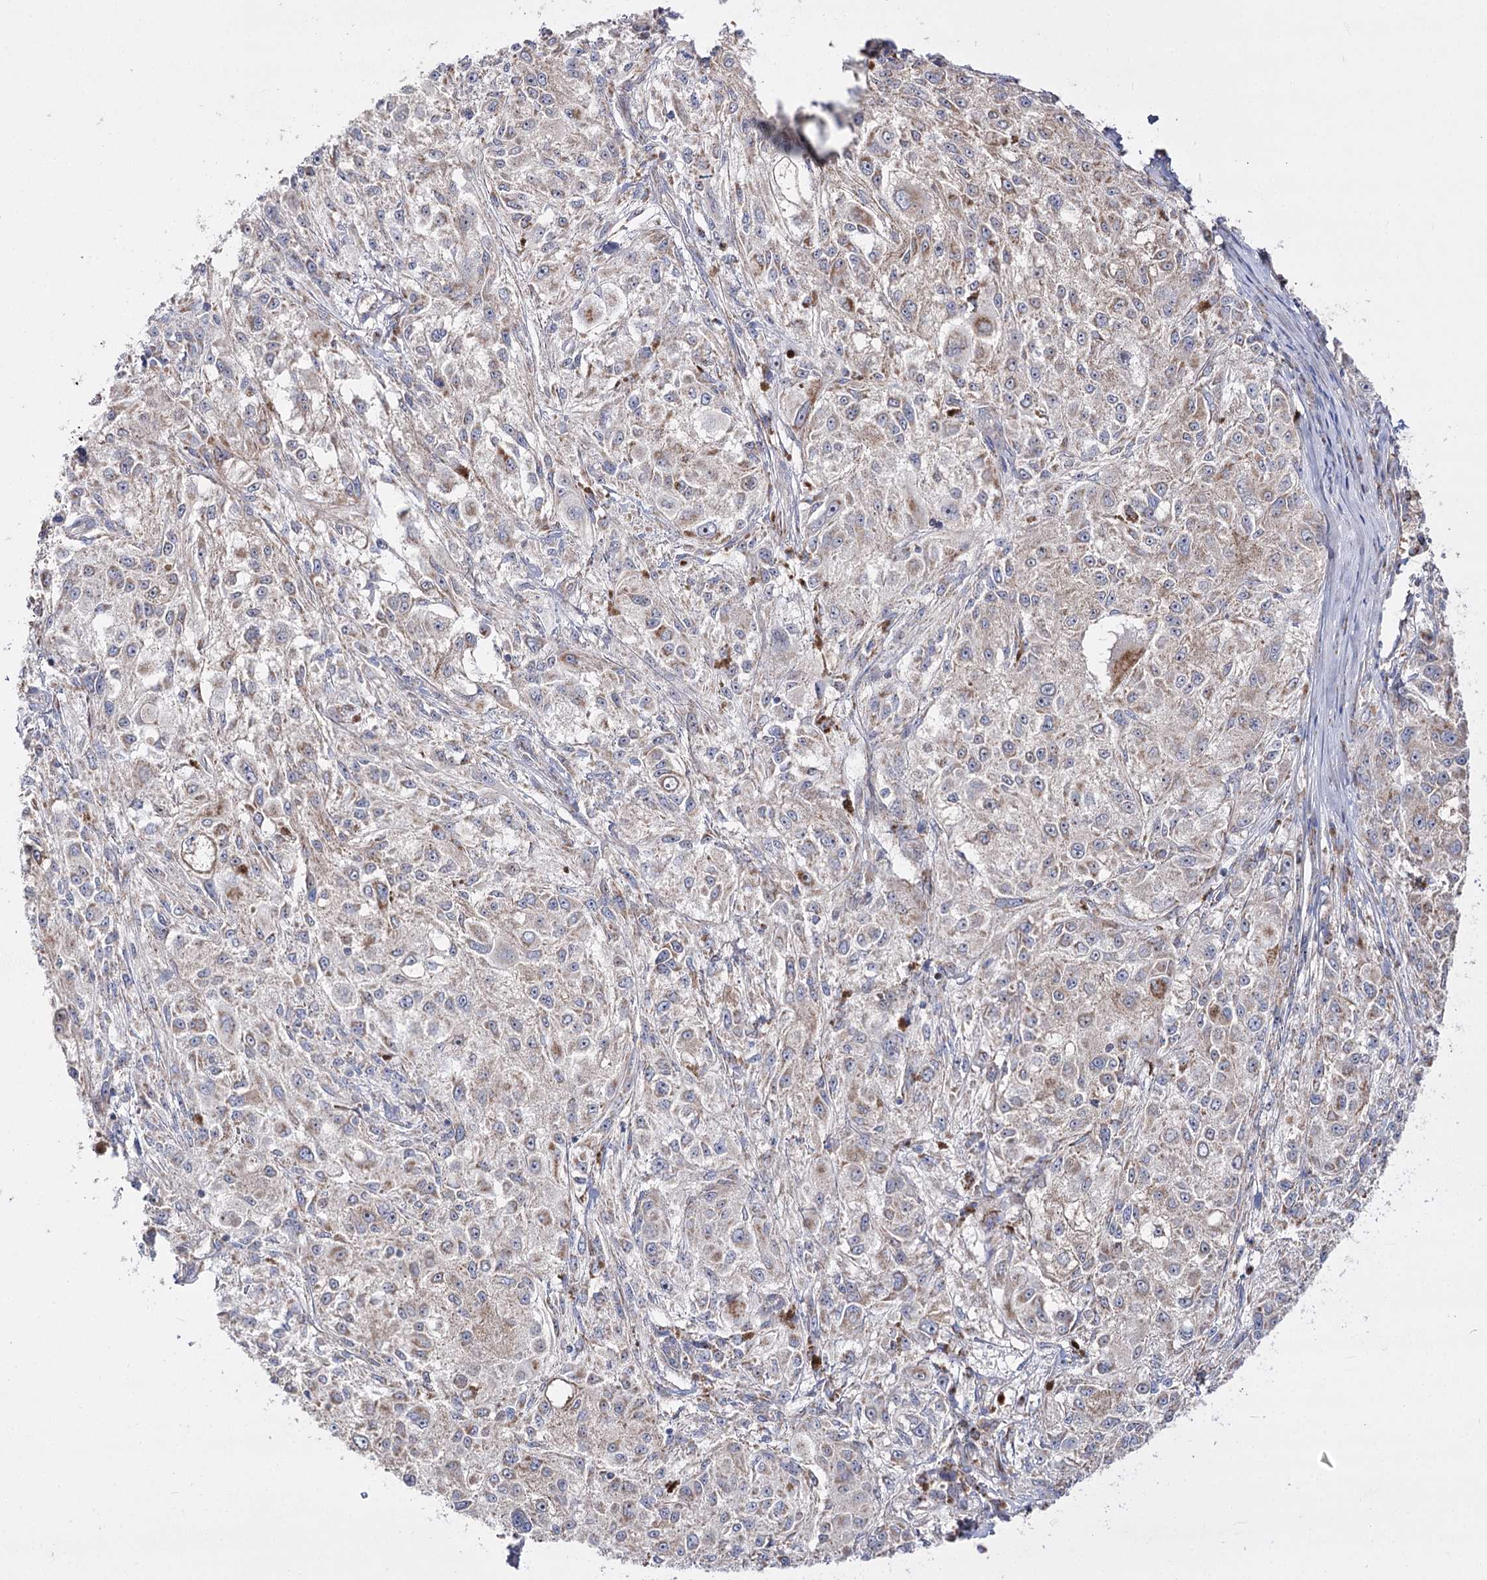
{"staining": {"intensity": "weak", "quantity": "25%-75%", "location": "cytoplasmic/membranous"}, "tissue": "melanoma", "cell_type": "Tumor cells", "image_type": "cancer", "snomed": [{"axis": "morphology", "description": "Necrosis, NOS"}, {"axis": "morphology", "description": "Malignant melanoma, NOS"}, {"axis": "topography", "description": "Skin"}], "caption": "An immunohistochemistry image of neoplastic tissue is shown. Protein staining in brown labels weak cytoplasmic/membranous positivity in malignant melanoma within tumor cells.", "gene": "NADK2", "patient": {"sex": "female", "age": 87}}